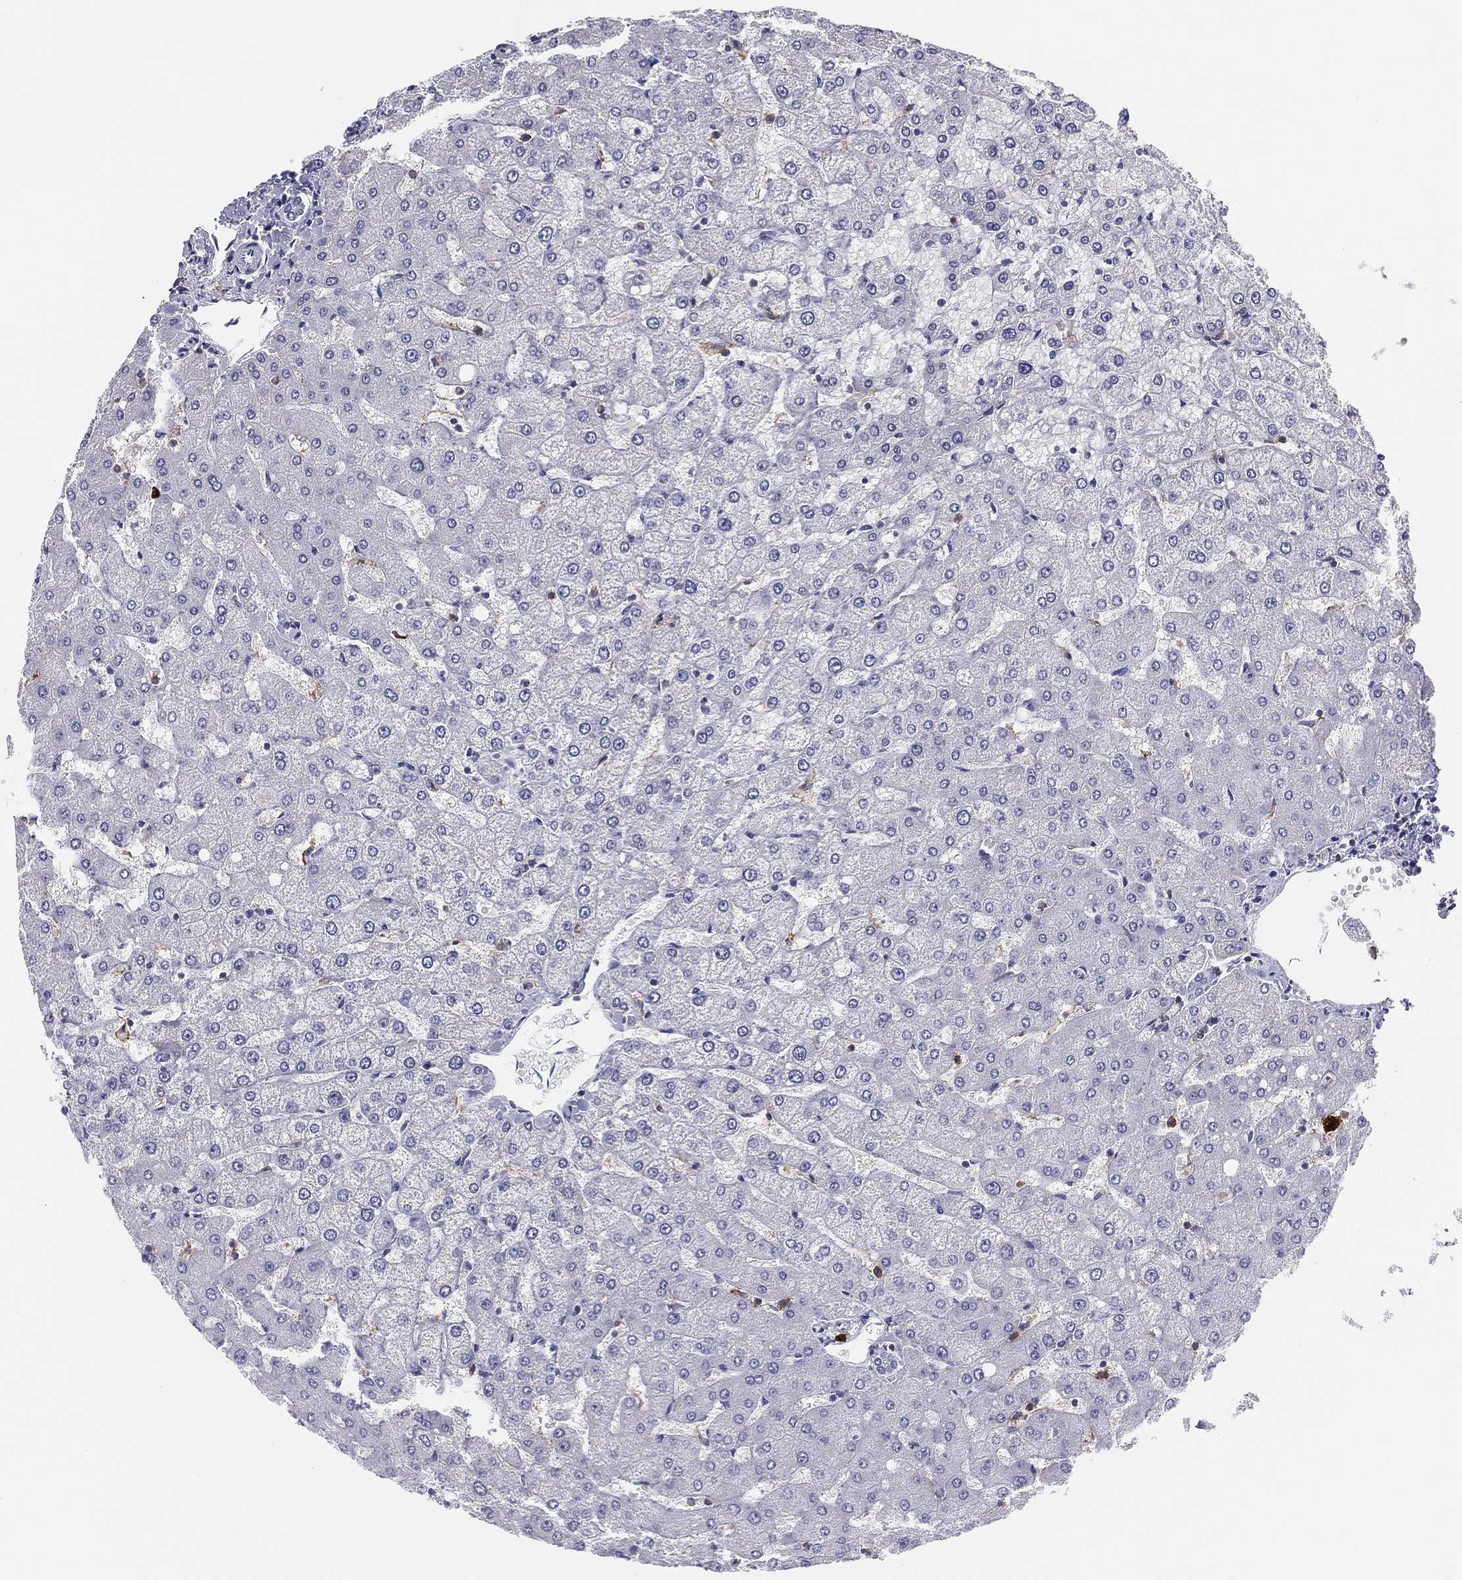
{"staining": {"intensity": "negative", "quantity": "none", "location": "none"}, "tissue": "liver", "cell_type": "Cholangiocytes", "image_type": "normal", "snomed": [{"axis": "morphology", "description": "Normal tissue, NOS"}, {"axis": "topography", "description": "Liver"}], "caption": "Cholangiocytes are negative for protein expression in unremarkable human liver.", "gene": "SELPLG", "patient": {"sex": "female", "age": 54}}